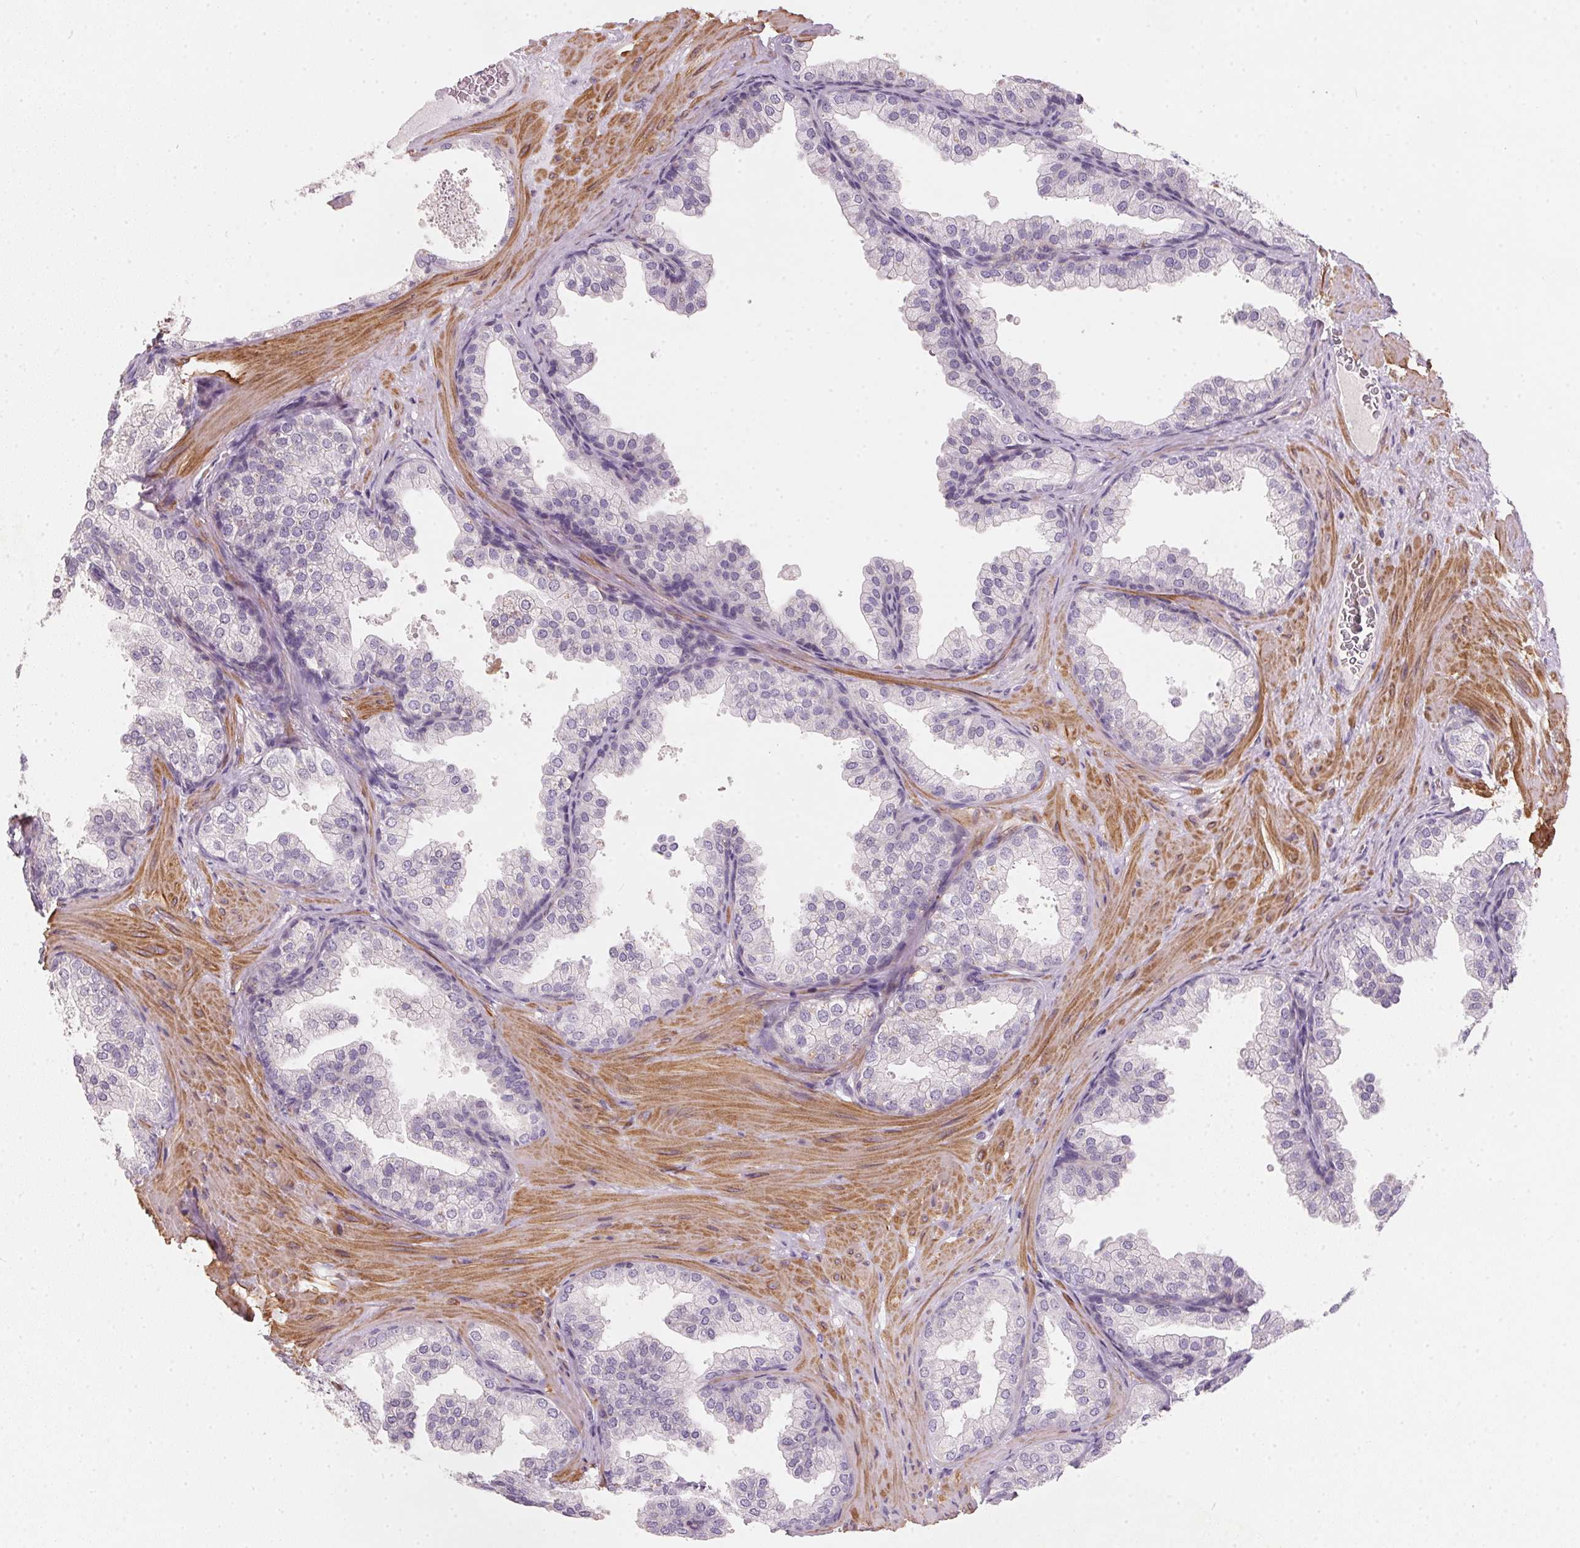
{"staining": {"intensity": "negative", "quantity": "none", "location": "none"}, "tissue": "prostate", "cell_type": "Glandular cells", "image_type": "normal", "snomed": [{"axis": "morphology", "description": "Normal tissue, NOS"}, {"axis": "topography", "description": "Prostate"}], "caption": "The image reveals no significant positivity in glandular cells of prostate. The staining was performed using DAB (3,3'-diaminobenzidine) to visualize the protein expression in brown, while the nuclei were stained in blue with hematoxylin (Magnification: 20x).", "gene": "KCNK15", "patient": {"sex": "male", "age": 37}}